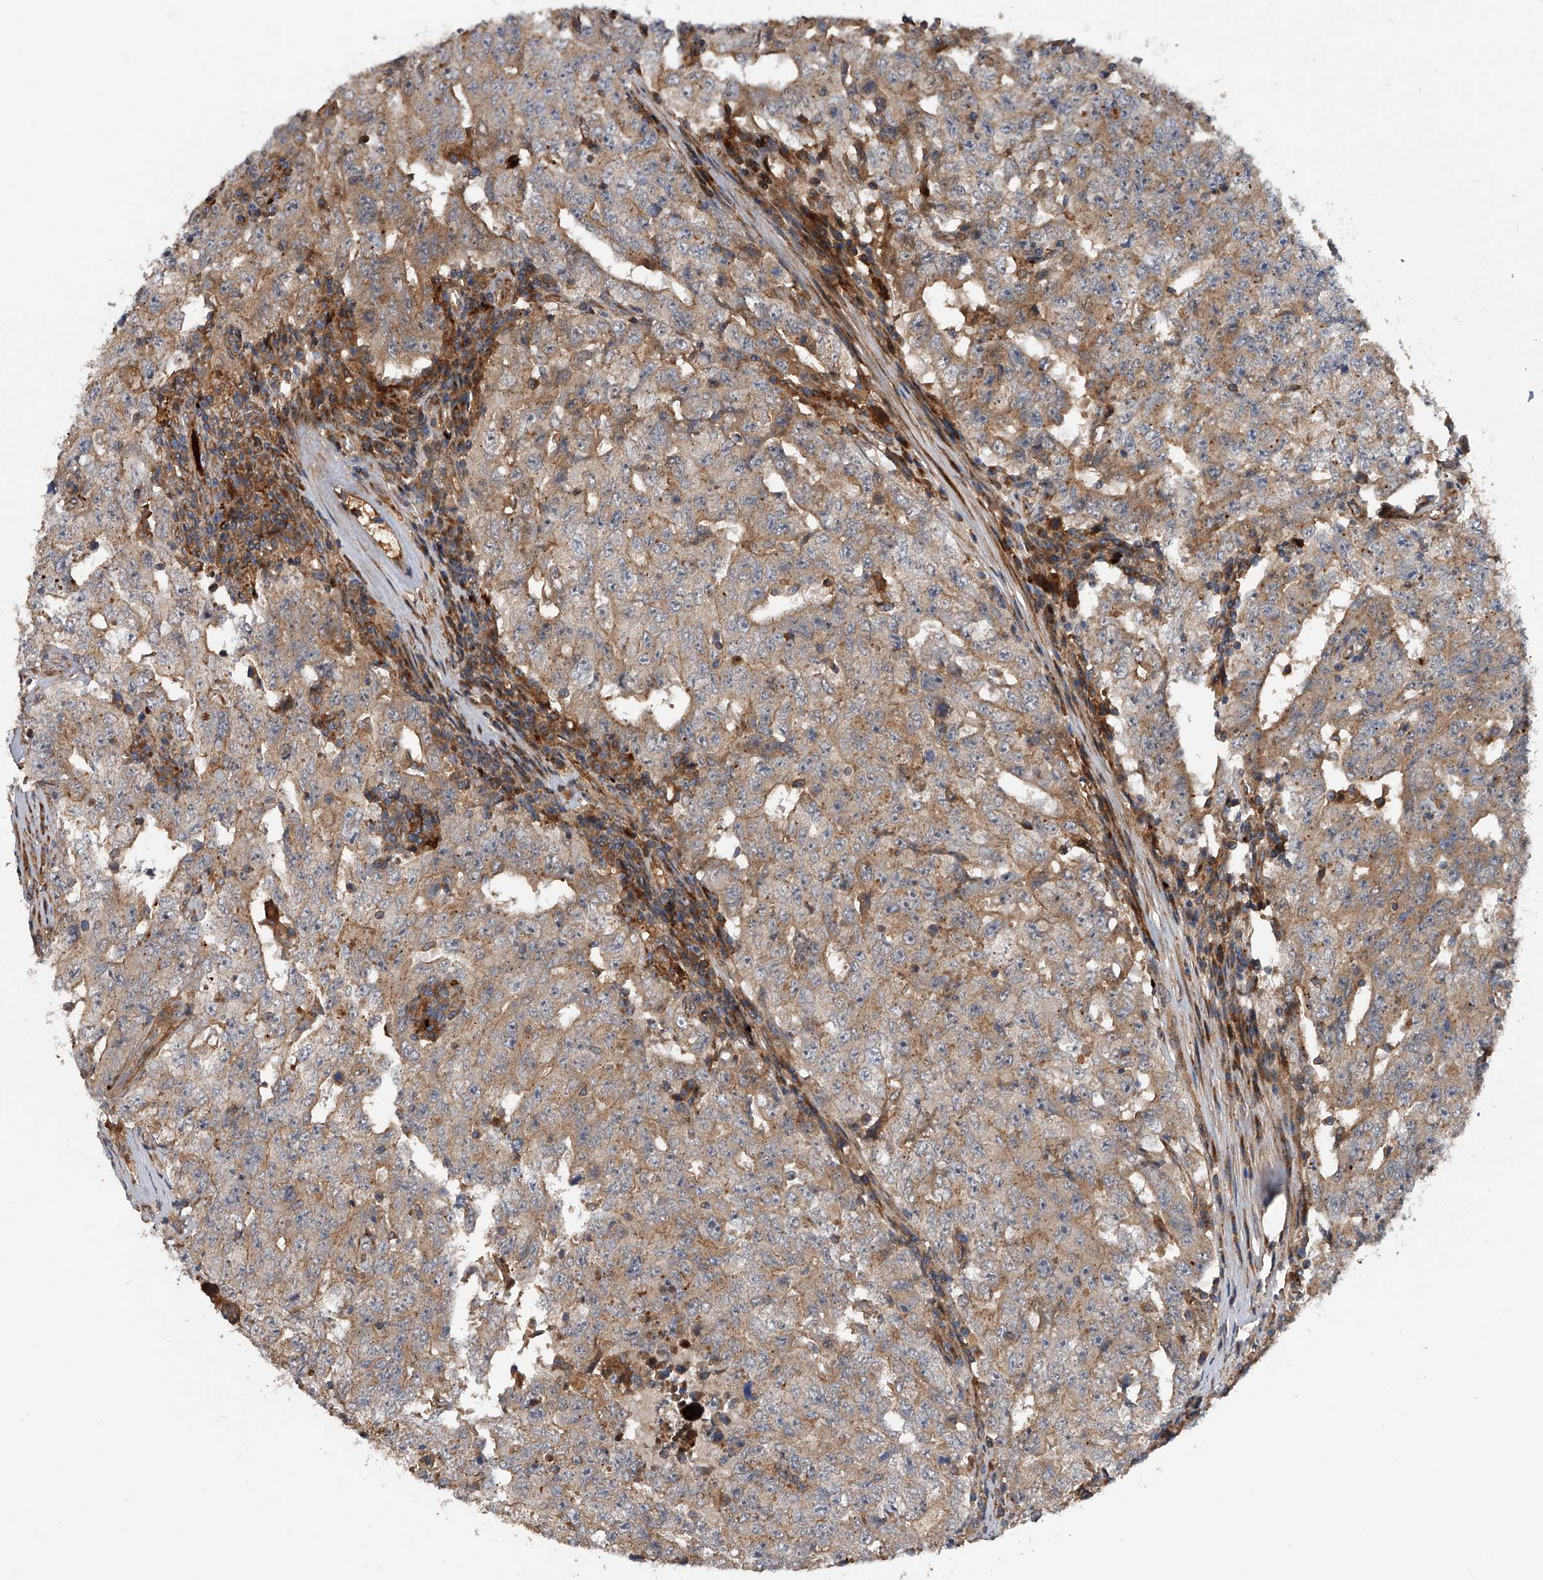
{"staining": {"intensity": "weak", "quantity": ">75%", "location": "cytoplasmic/membranous"}, "tissue": "testis cancer", "cell_type": "Tumor cells", "image_type": "cancer", "snomed": [{"axis": "morphology", "description": "Carcinoma, Embryonal, NOS"}, {"axis": "topography", "description": "Testis"}], "caption": "IHC staining of testis cancer (embryonal carcinoma), which demonstrates low levels of weak cytoplasmic/membranous staining in approximately >75% of tumor cells indicating weak cytoplasmic/membranous protein staining. The staining was performed using DAB (brown) for protein detection and nuclei were counterstained in hematoxylin (blue).", "gene": "USP47", "patient": {"sex": "male", "age": 26}}